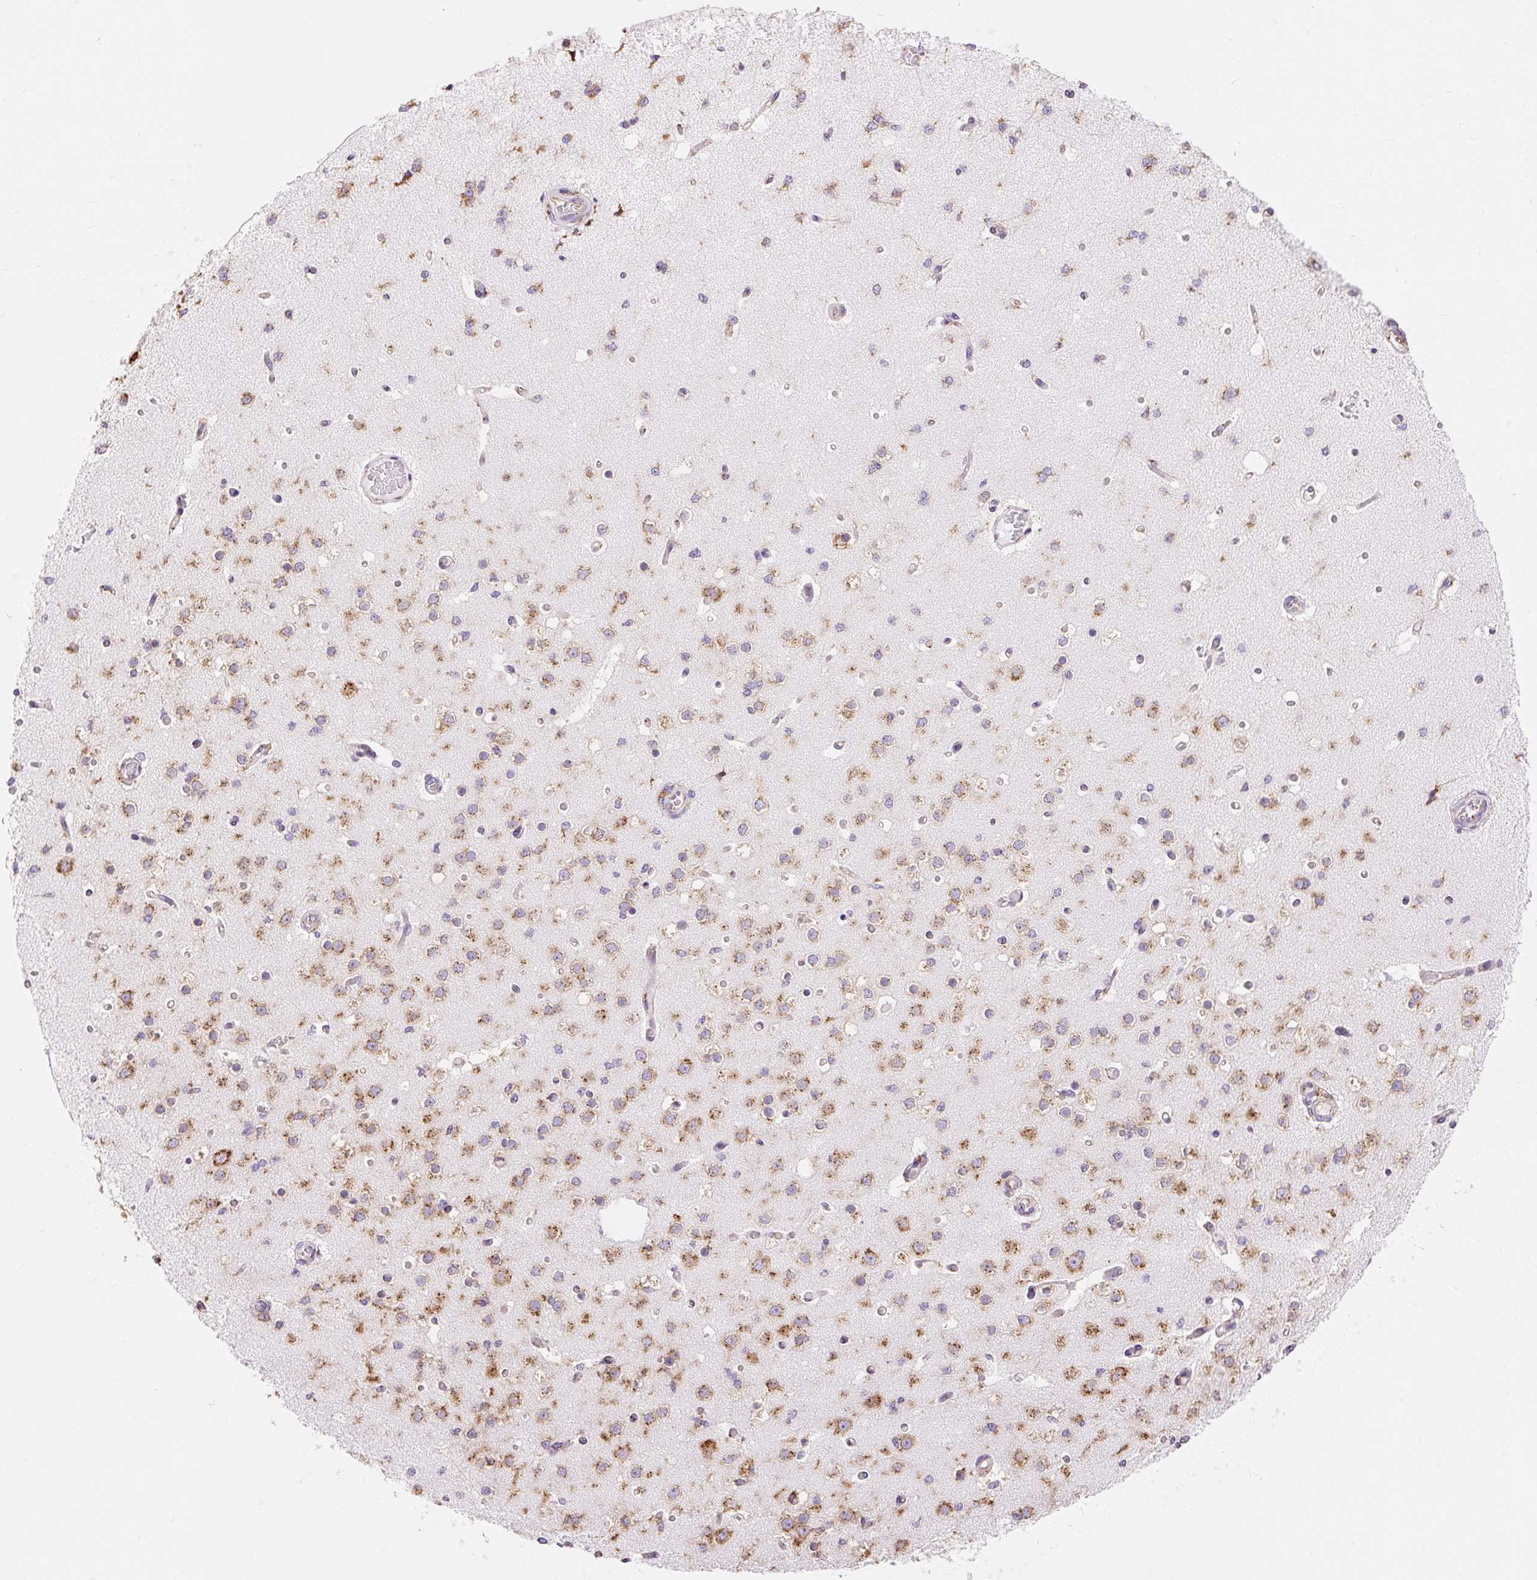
{"staining": {"intensity": "weak", "quantity": "25%-75%", "location": "cytoplasmic/membranous"}, "tissue": "cerebral cortex", "cell_type": "Endothelial cells", "image_type": "normal", "snomed": [{"axis": "morphology", "description": "Normal tissue, NOS"}, {"axis": "morphology", "description": "Inflammation, NOS"}, {"axis": "topography", "description": "Cerebral cortex"}], "caption": "Weak cytoplasmic/membranous staining for a protein is identified in approximately 25%-75% of endothelial cells of benign cerebral cortex using immunohistochemistry.", "gene": "ENSG00000260836", "patient": {"sex": "male", "age": 6}}